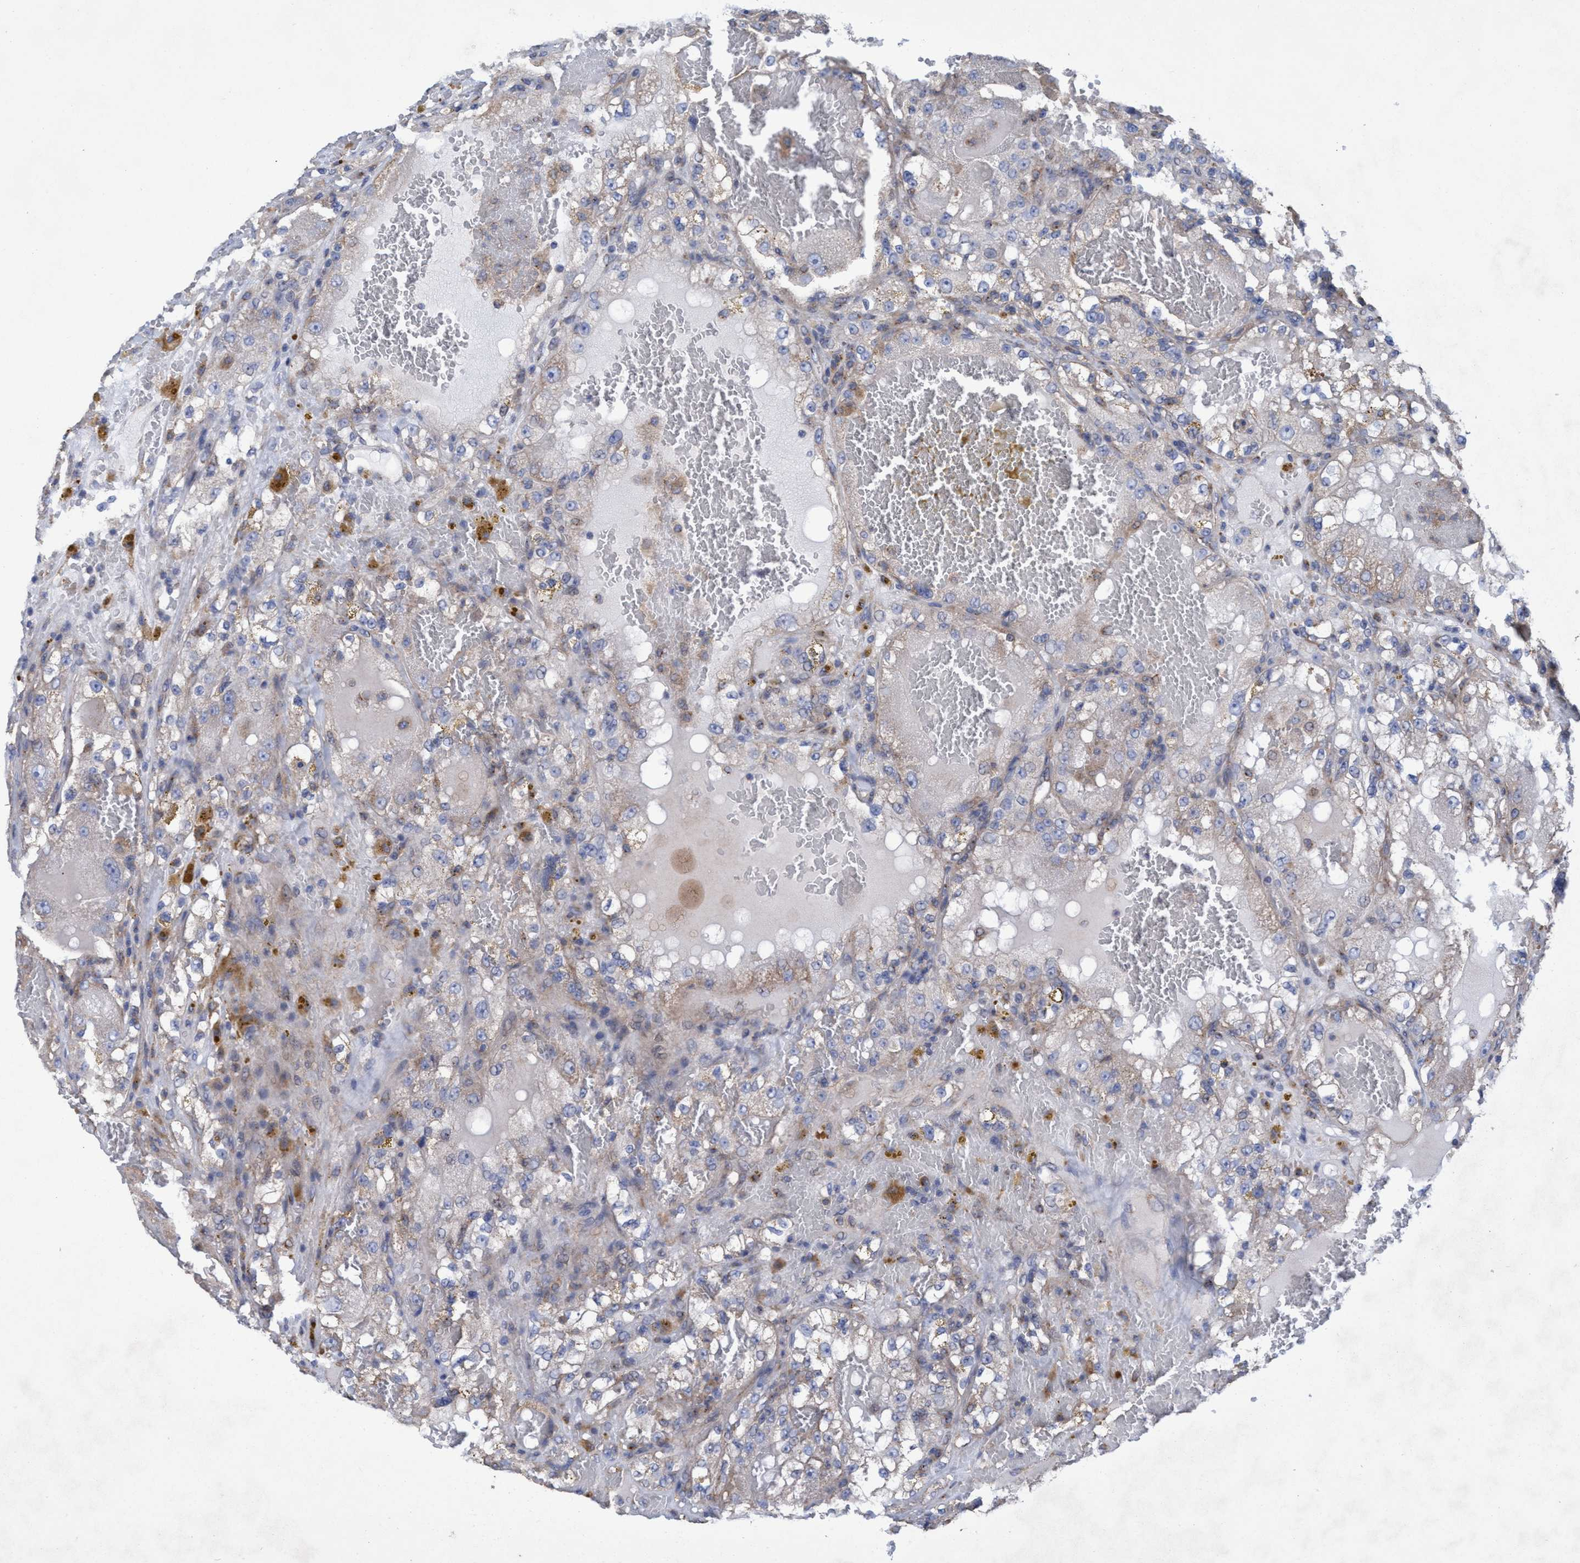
{"staining": {"intensity": "weak", "quantity": "25%-75%", "location": "cytoplasmic/membranous"}, "tissue": "renal cancer", "cell_type": "Tumor cells", "image_type": "cancer", "snomed": [{"axis": "morphology", "description": "Normal tissue, NOS"}, {"axis": "morphology", "description": "Adenocarcinoma, NOS"}, {"axis": "topography", "description": "Kidney"}], "caption": "Immunohistochemical staining of adenocarcinoma (renal) exhibits low levels of weak cytoplasmic/membranous staining in approximately 25%-75% of tumor cells.", "gene": "BICD2", "patient": {"sex": "male", "age": 61}}